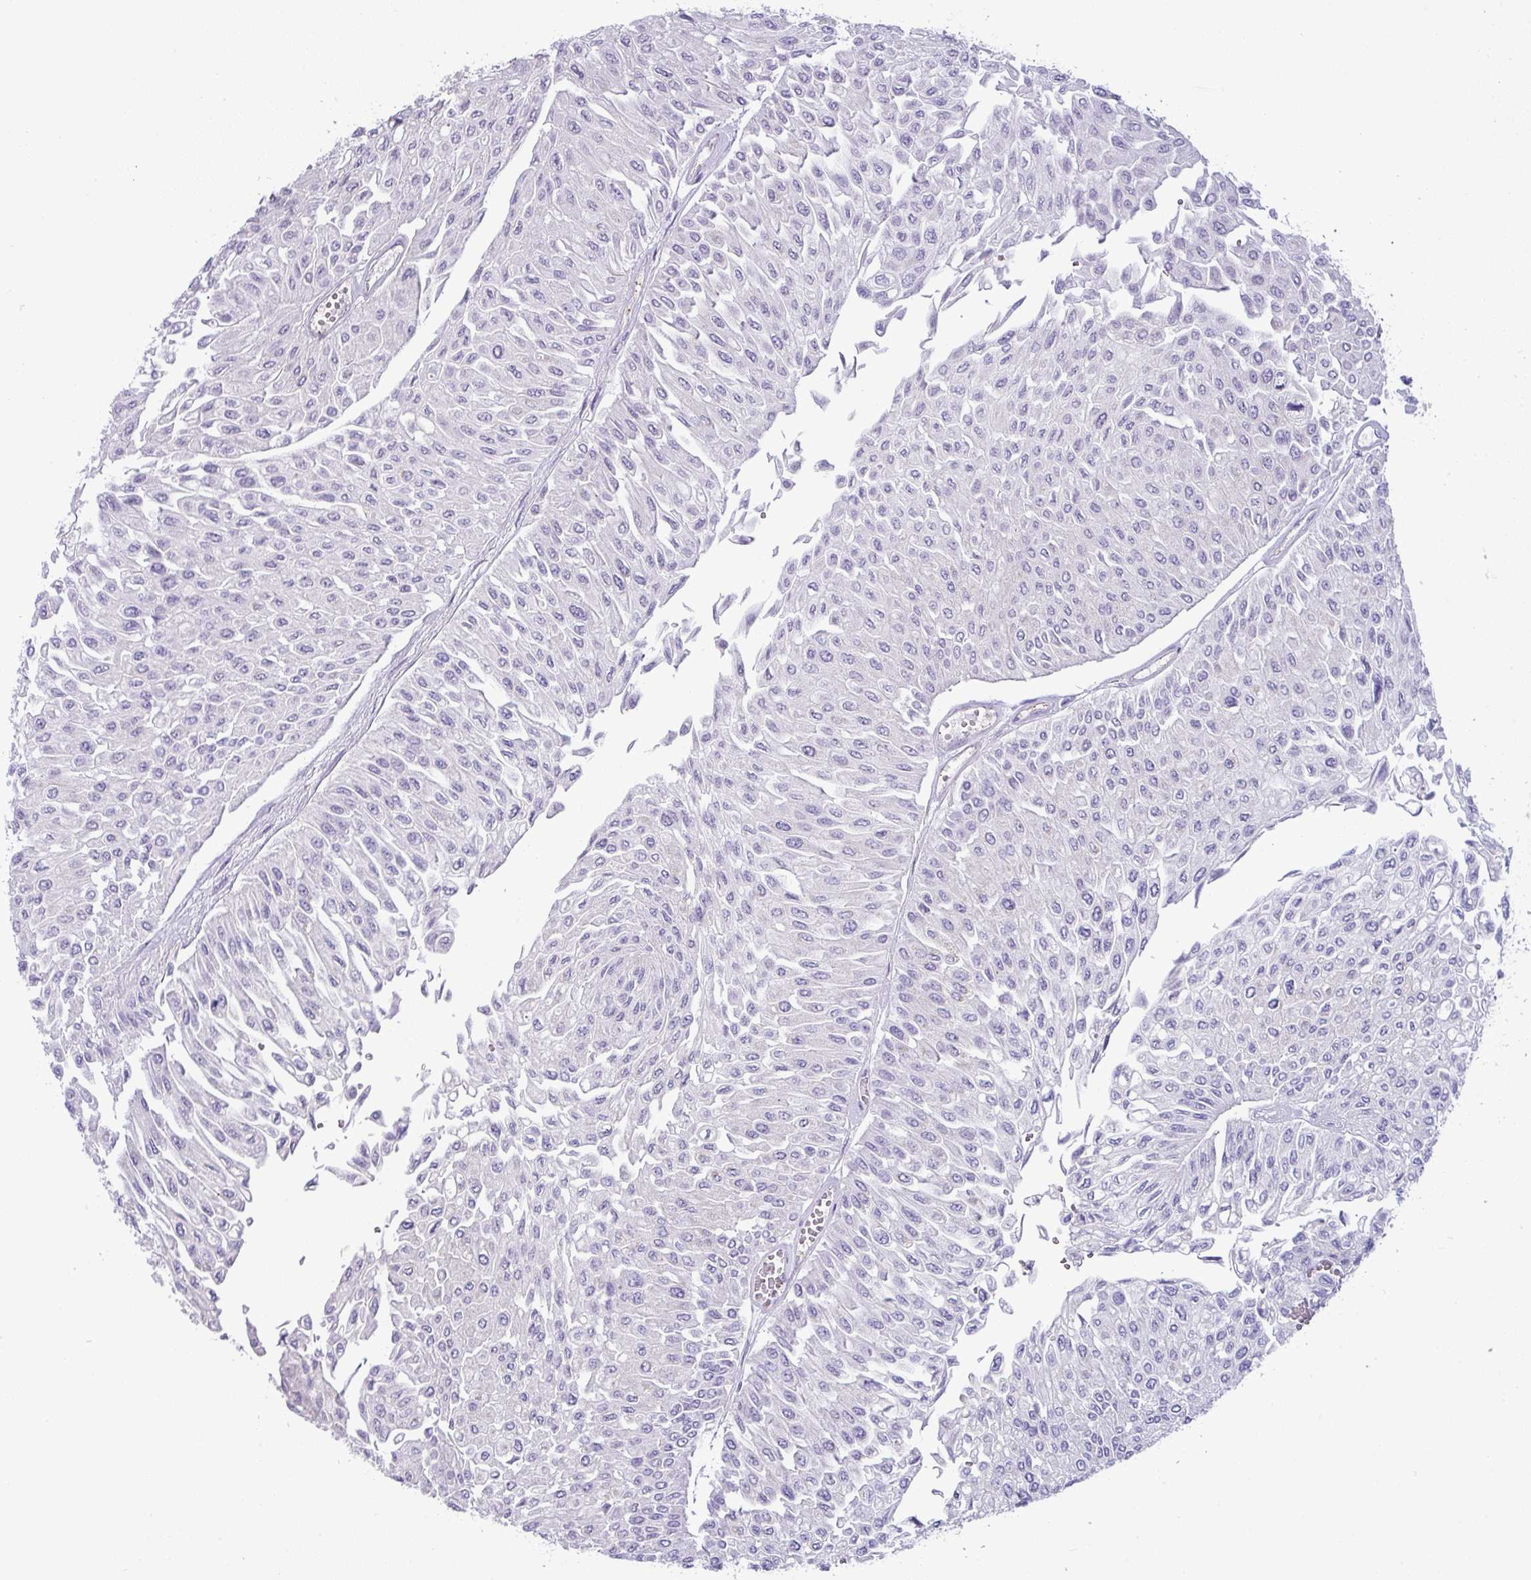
{"staining": {"intensity": "negative", "quantity": "none", "location": "none"}, "tissue": "urothelial cancer", "cell_type": "Tumor cells", "image_type": "cancer", "snomed": [{"axis": "morphology", "description": "Urothelial carcinoma, Low grade"}, {"axis": "topography", "description": "Urinary bladder"}], "caption": "The immunohistochemistry (IHC) photomicrograph has no significant staining in tumor cells of urothelial carcinoma (low-grade) tissue.", "gene": "HBEGF", "patient": {"sex": "male", "age": 67}}